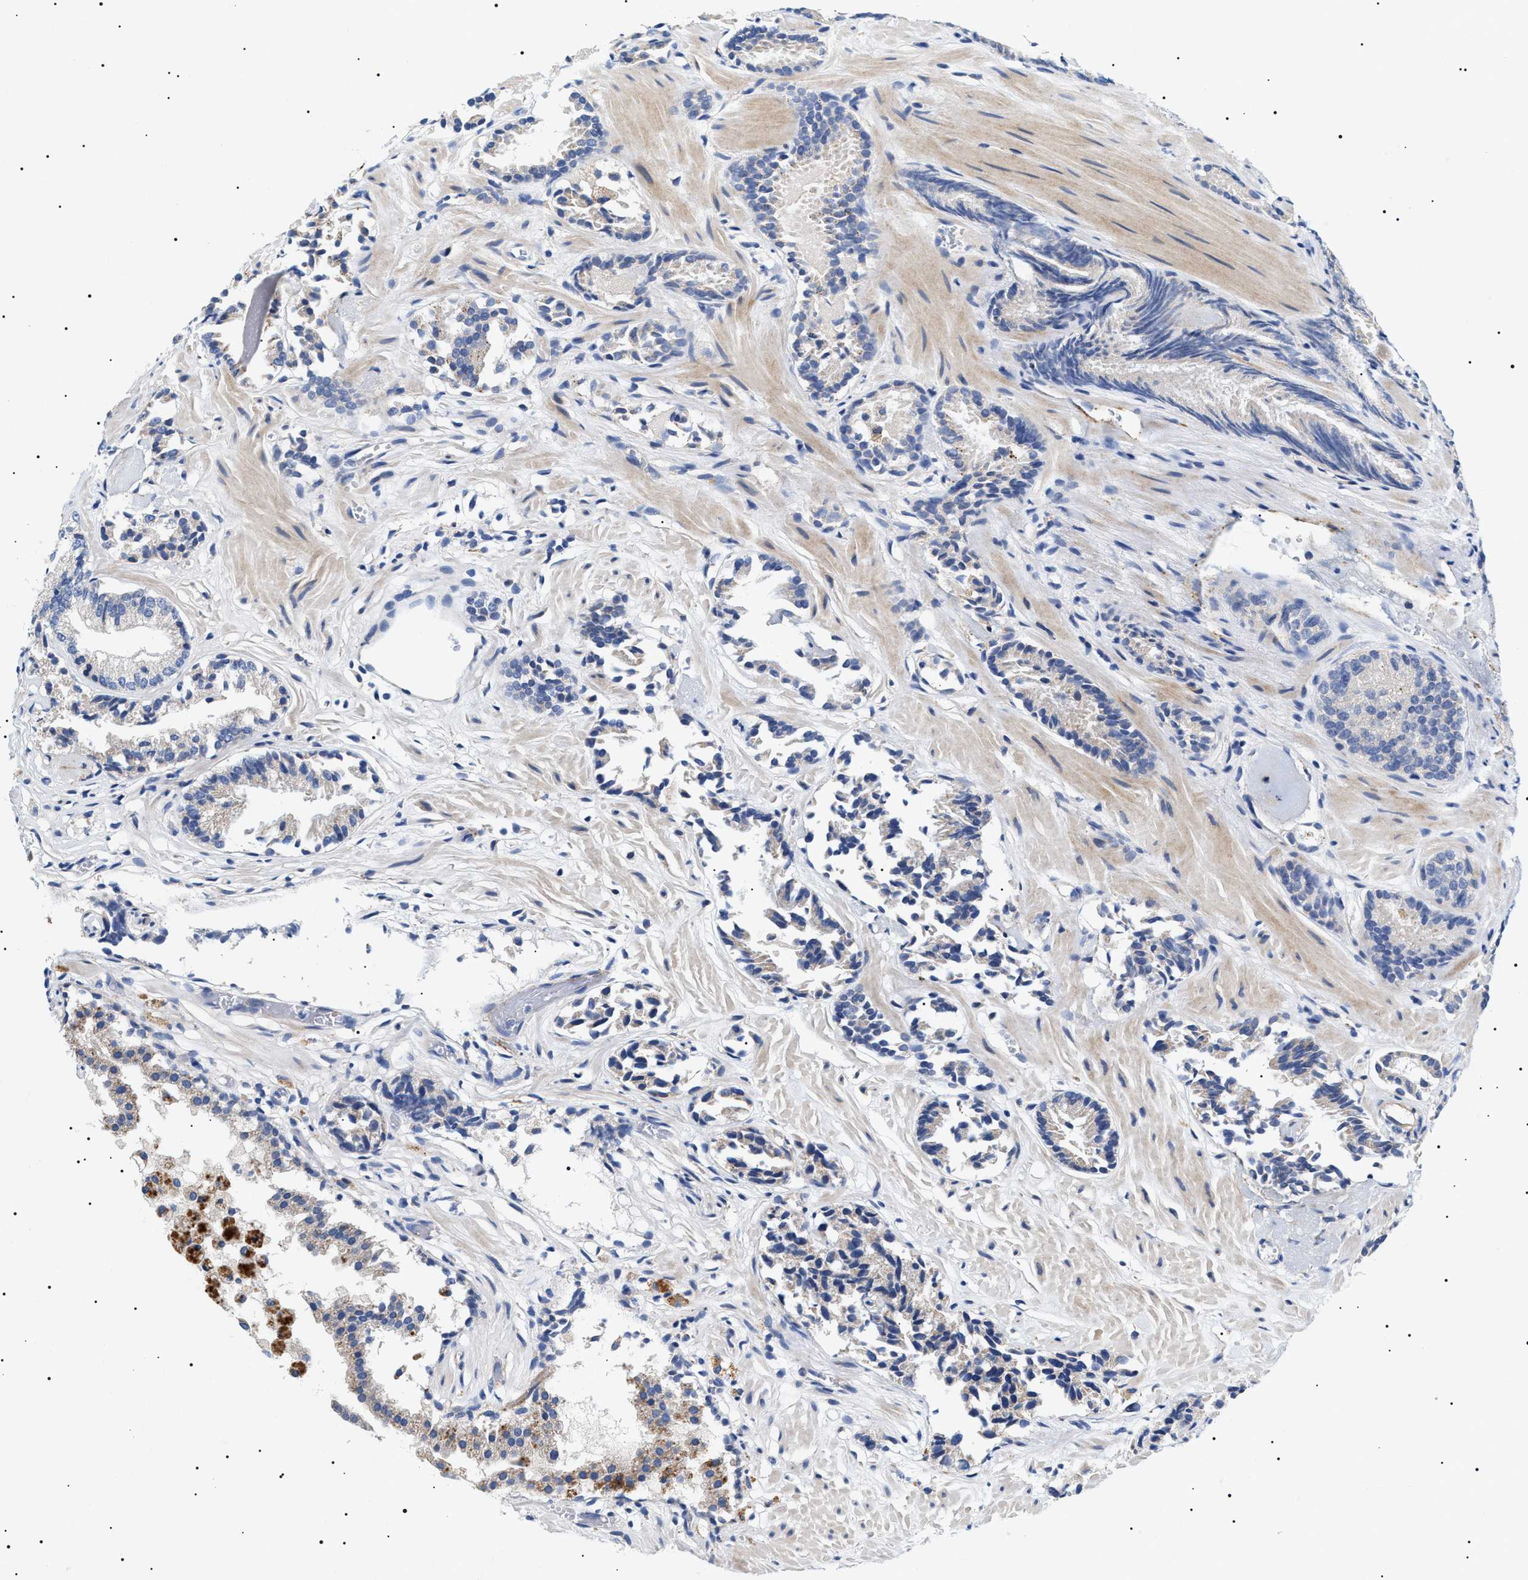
{"staining": {"intensity": "negative", "quantity": "none", "location": "none"}, "tissue": "prostate cancer", "cell_type": "Tumor cells", "image_type": "cancer", "snomed": [{"axis": "morphology", "description": "Adenocarcinoma, Low grade"}, {"axis": "topography", "description": "Prostate"}], "caption": "This is an immunohistochemistry (IHC) micrograph of prostate low-grade adenocarcinoma. There is no positivity in tumor cells.", "gene": "TMEM222", "patient": {"sex": "male", "age": 51}}